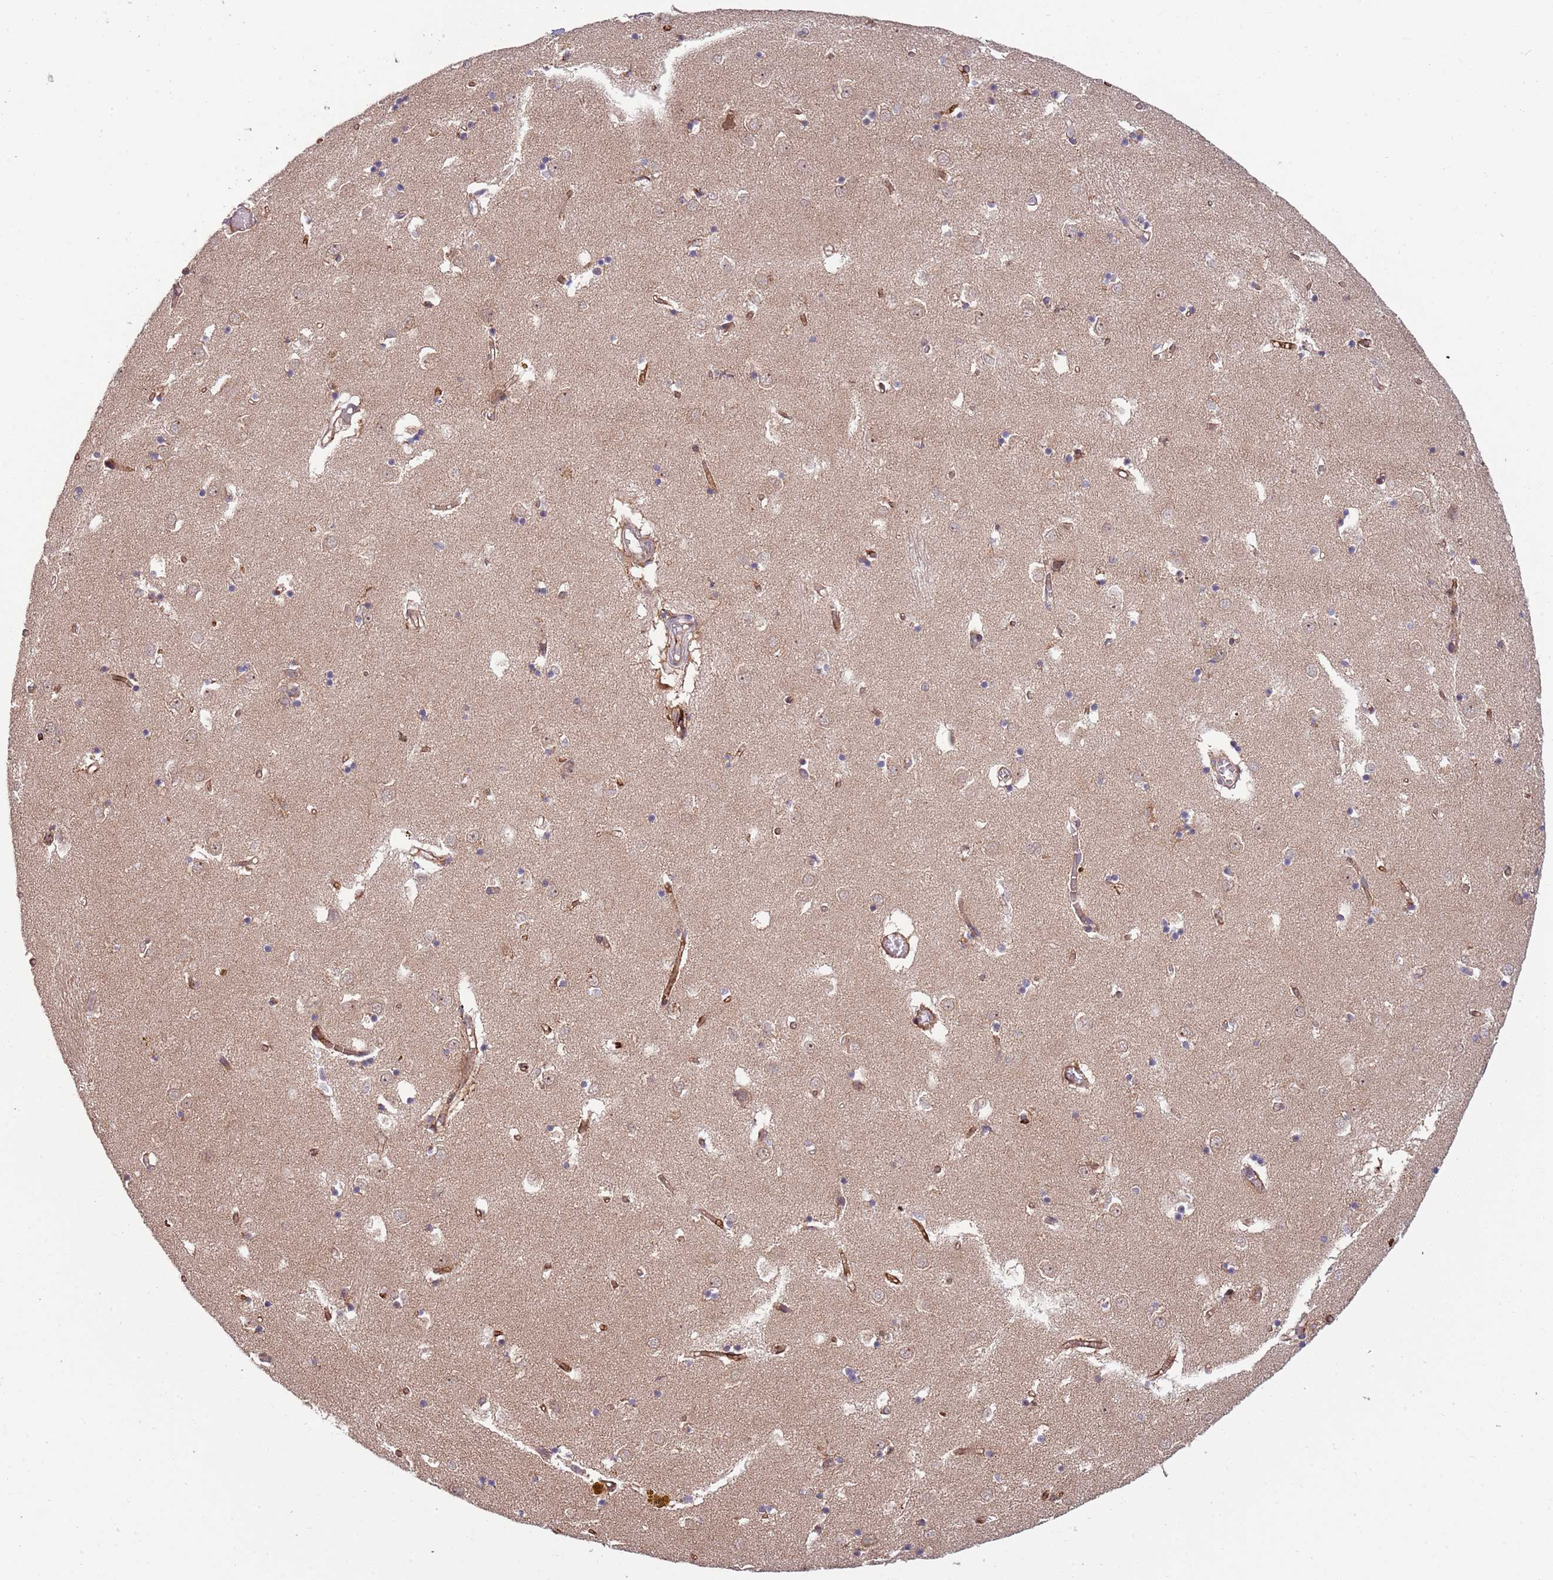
{"staining": {"intensity": "negative", "quantity": "none", "location": "none"}, "tissue": "caudate", "cell_type": "Glial cells", "image_type": "normal", "snomed": [{"axis": "morphology", "description": "Normal tissue, NOS"}, {"axis": "topography", "description": "Lateral ventricle wall"}], "caption": "DAB (3,3'-diaminobenzidine) immunohistochemical staining of normal human caudate demonstrates no significant positivity in glial cells.", "gene": "NT5DC4", "patient": {"sex": "male", "age": 70}}